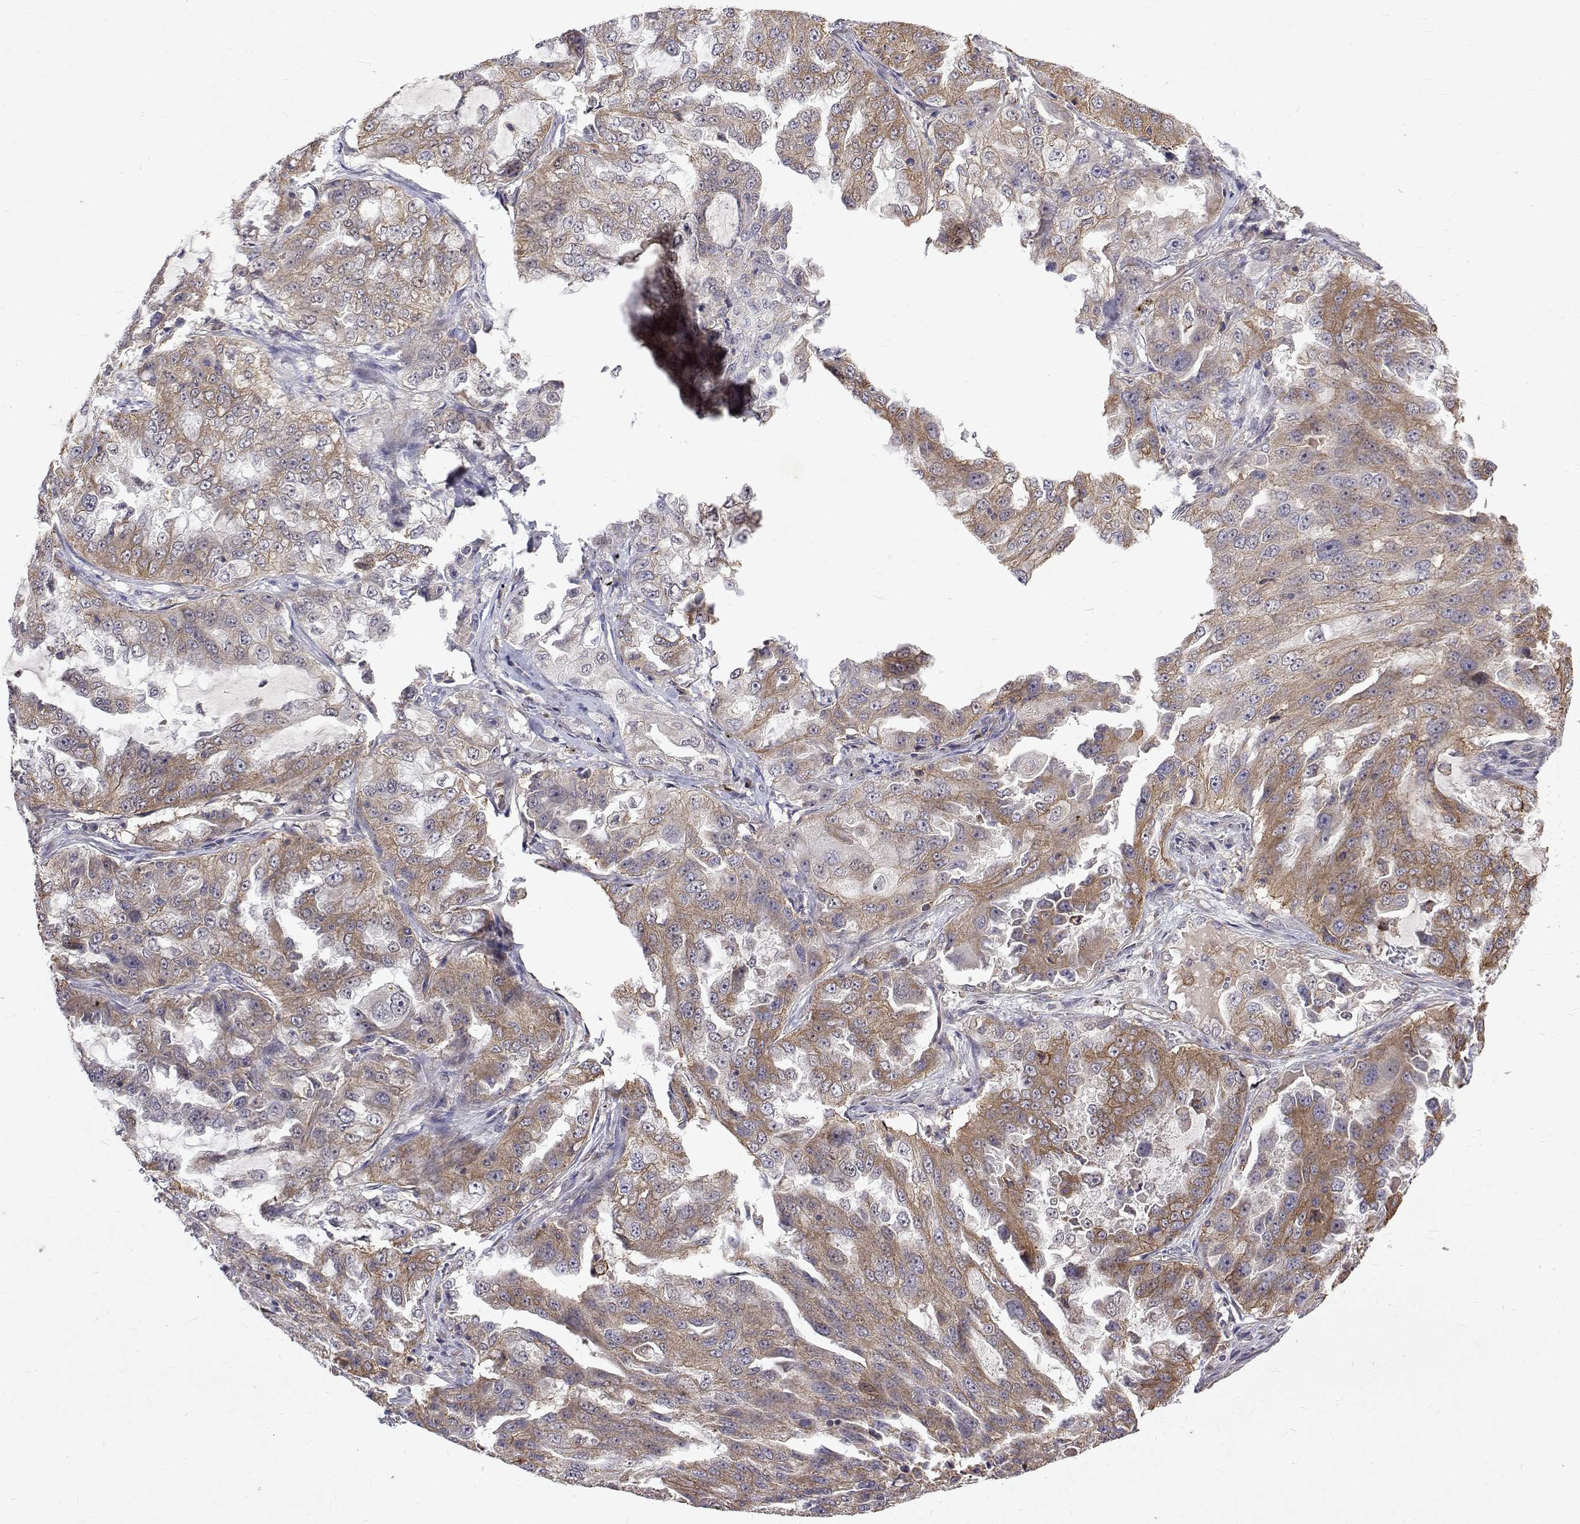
{"staining": {"intensity": "moderate", "quantity": ">75%", "location": "cytoplasmic/membranous"}, "tissue": "lung cancer", "cell_type": "Tumor cells", "image_type": "cancer", "snomed": [{"axis": "morphology", "description": "Adenocarcinoma, NOS"}, {"axis": "topography", "description": "Lung"}], "caption": "Immunohistochemistry photomicrograph of human lung adenocarcinoma stained for a protein (brown), which exhibits medium levels of moderate cytoplasmic/membranous staining in approximately >75% of tumor cells.", "gene": "ALKBH8", "patient": {"sex": "female", "age": 61}}